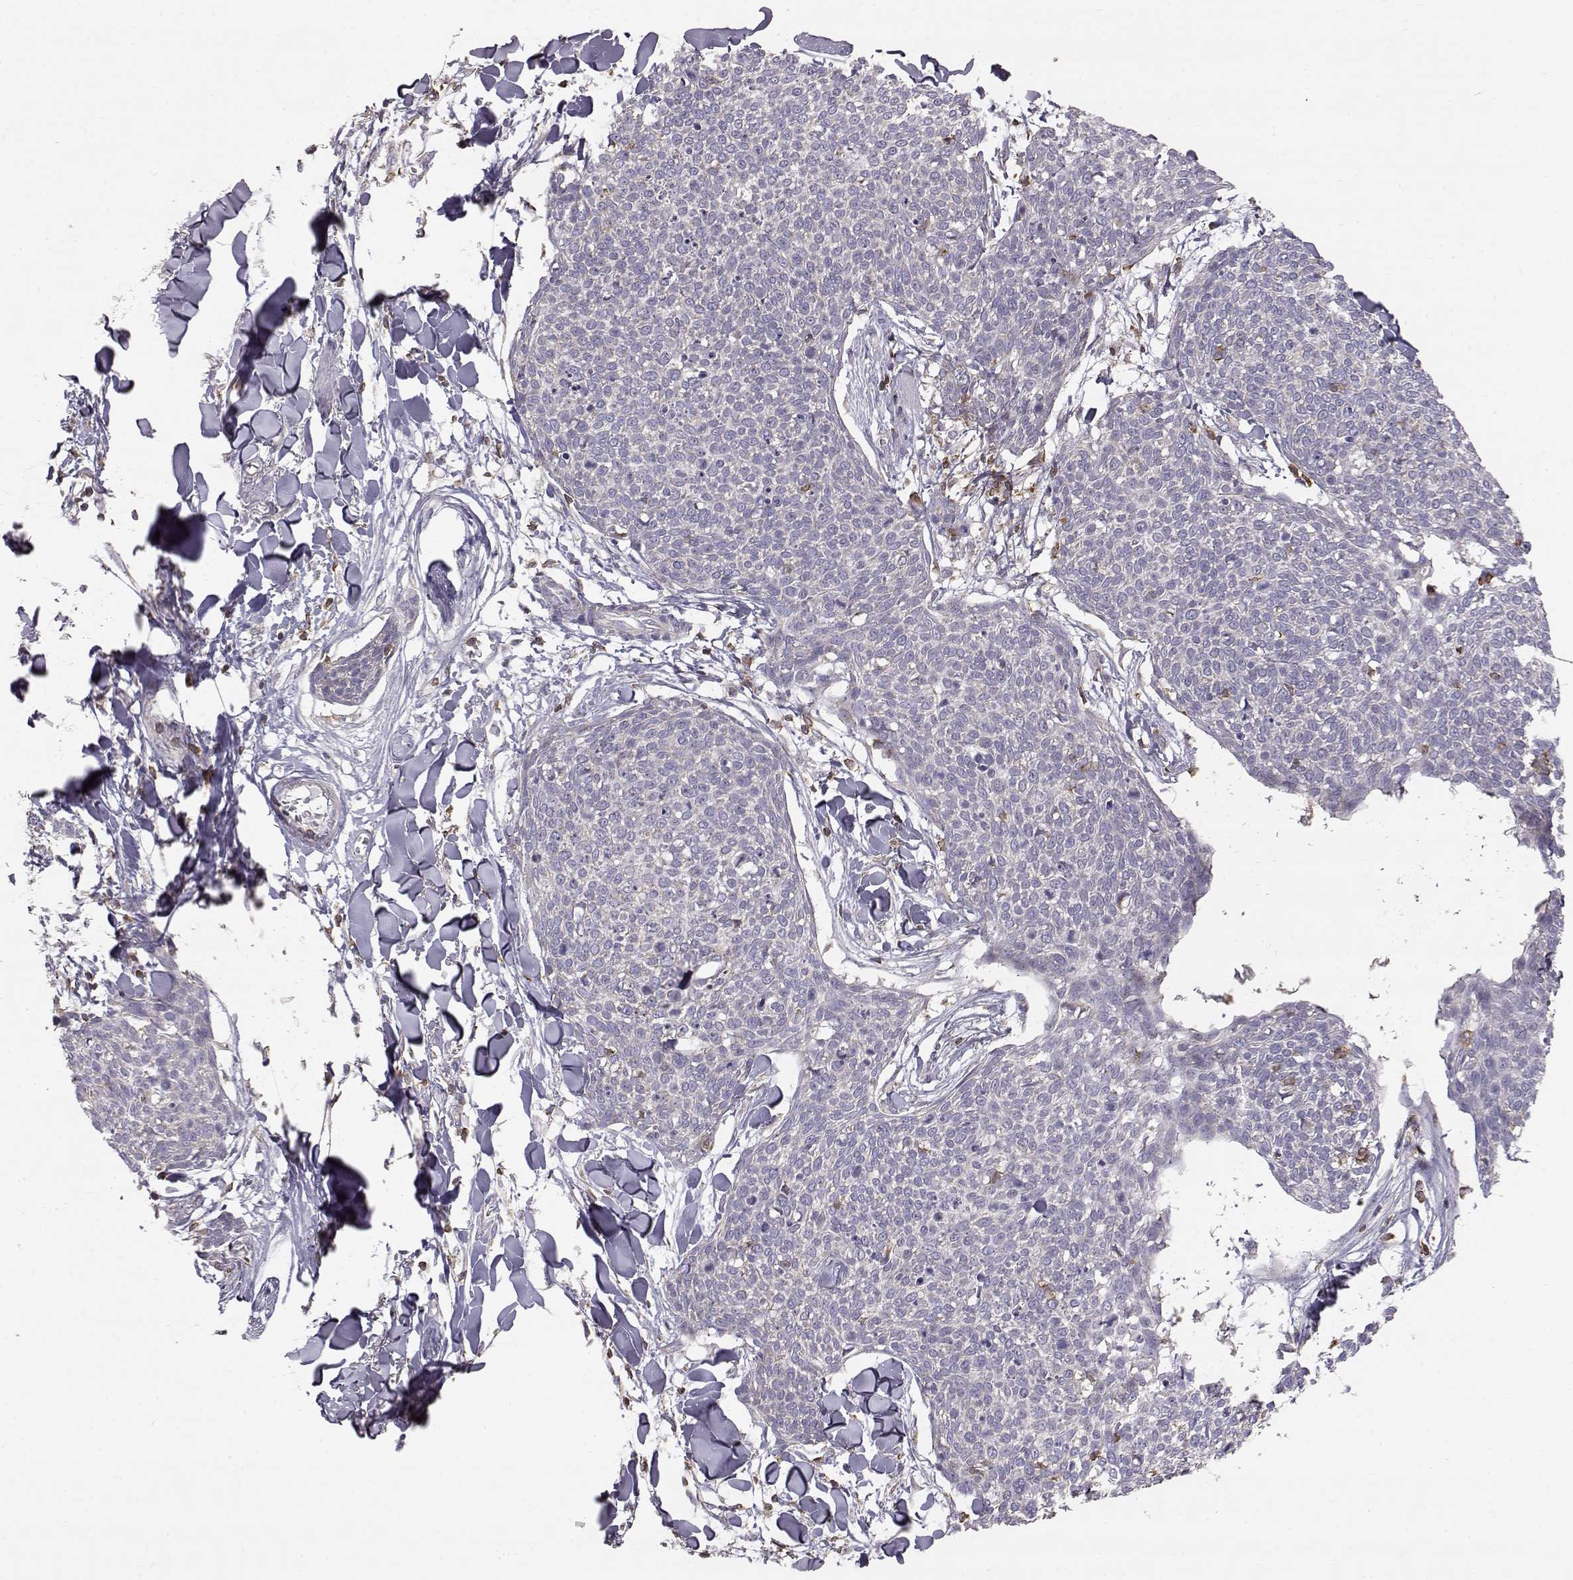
{"staining": {"intensity": "negative", "quantity": "none", "location": "none"}, "tissue": "skin cancer", "cell_type": "Tumor cells", "image_type": "cancer", "snomed": [{"axis": "morphology", "description": "Squamous cell carcinoma, NOS"}, {"axis": "topography", "description": "Skin"}, {"axis": "topography", "description": "Vulva"}], "caption": "Immunohistochemistry (IHC) histopathology image of neoplastic tissue: skin squamous cell carcinoma stained with DAB shows no significant protein positivity in tumor cells.", "gene": "GRAP2", "patient": {"sex": "female", "age": 75}}